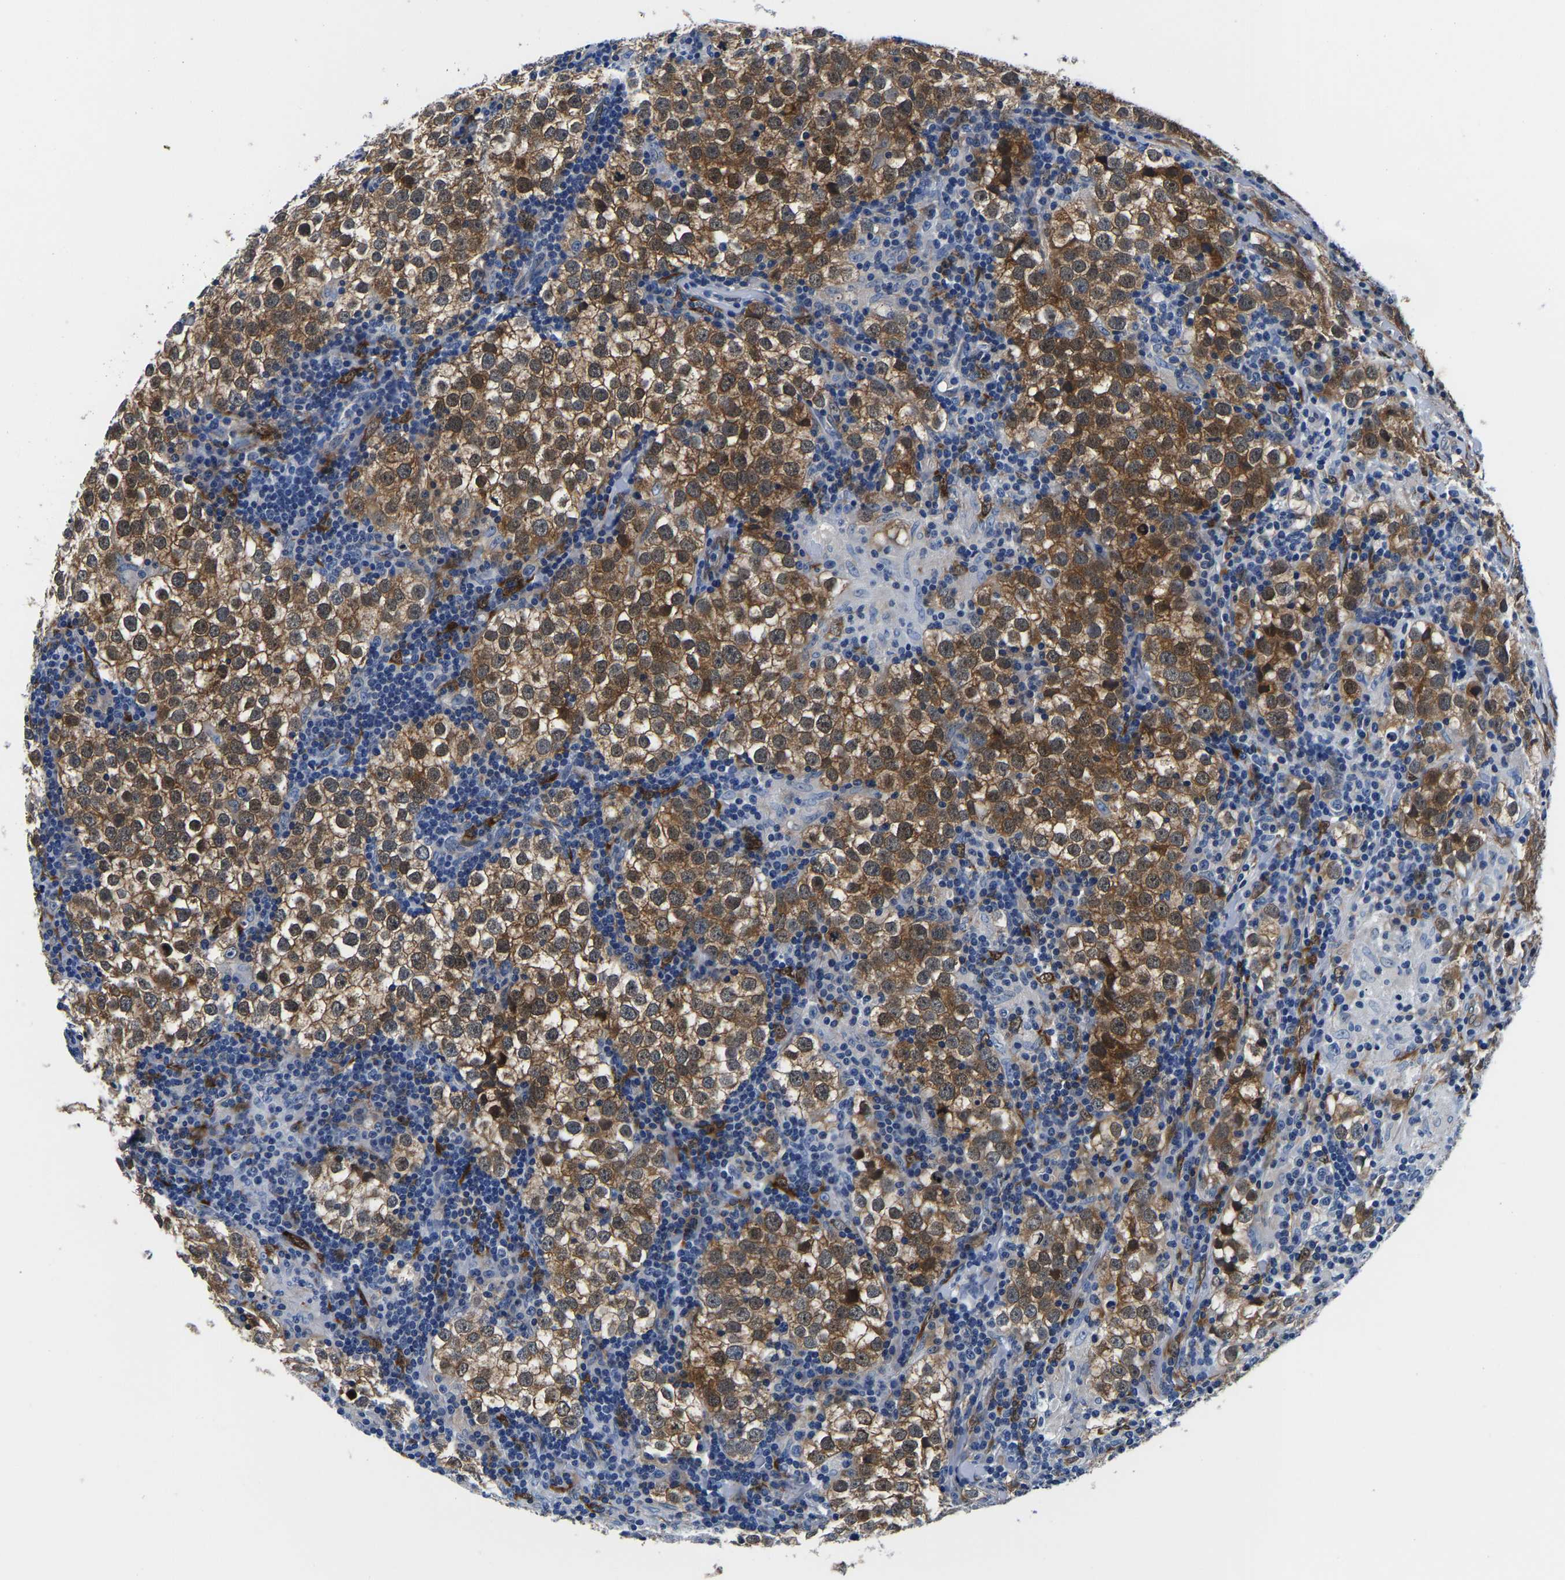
{"staining": {"intensity": "strong", "quantity": ">75%", "location": "cytoplasmic/membranous,nuclear"}, "tissue": "testis cancer", "cell_type": "Tumor cells", "image_type": "cancer", "snomed": [{"axis": "morphology", "description": "Seminoma, NOS"}, {"axis": "morphology", "description": "Carcinoma, Embryonal, NOS"}, {"axis": "topography", "description": "Testis"}], "caption": "Testis seminoma stained for a protein demonstrates strong cytoplasmic/membranous and nuclear positivity in tumor cells.", "gene": "S100A13", "patient": {"sex": "male", "age": 36}}